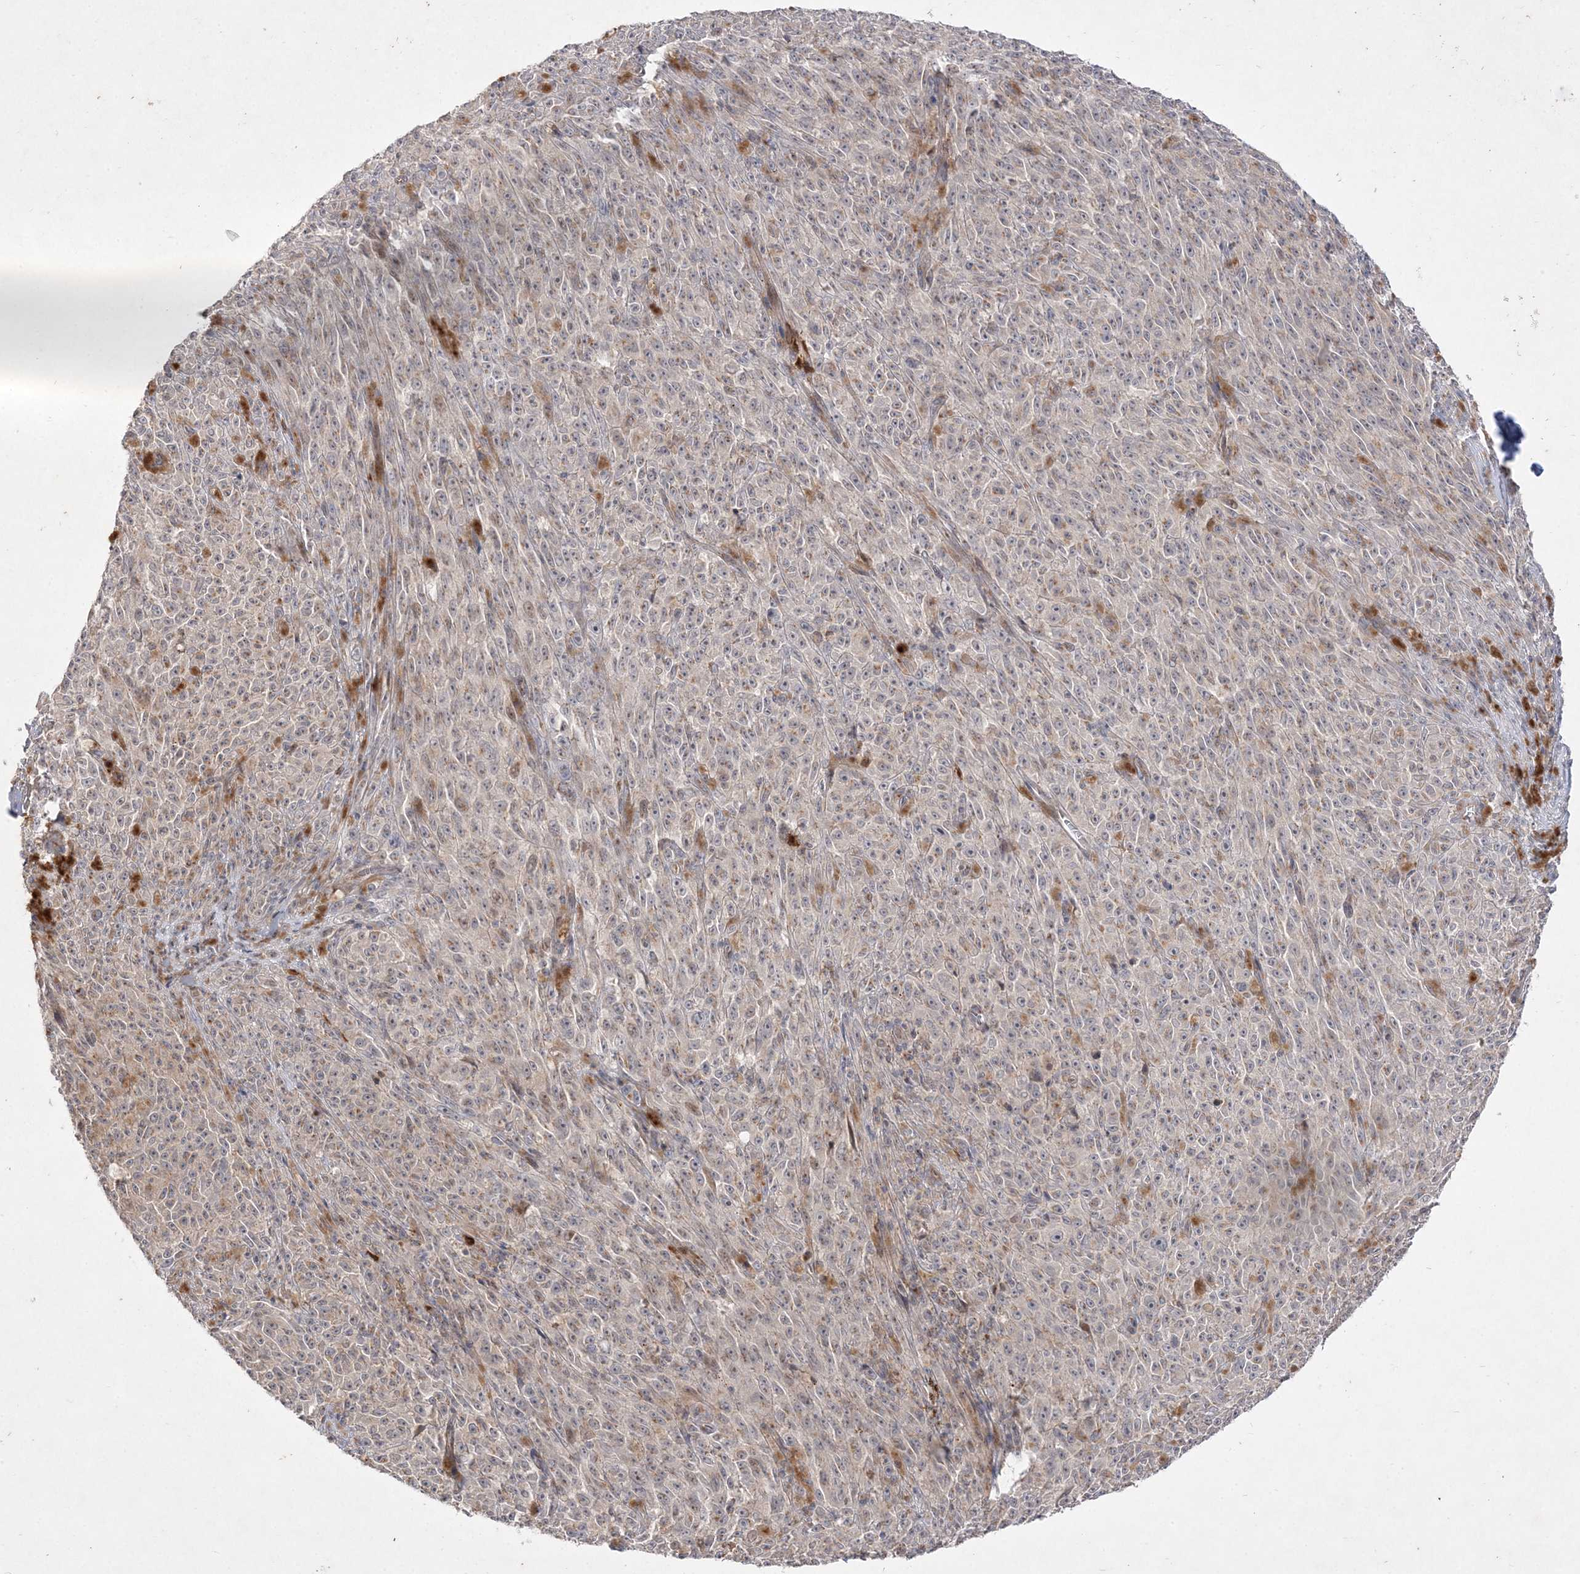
{"staining": {"intensity": "weak", "quantity": "<25%", "location": "cytoplasmic/membranous"}, "tissue": "melanoma", "cell_type": "Tumor cells", "image_type": "cancer", "snomed": [{"axis": "morphology", "description": "Malignant melanoma, NOS"}, {"axis": "topography", "description": "Skin"}], "caption": "A photomicrograph of human malignant melanoma is negative for staining in tumor cells. Nuclei are stained in blue.", "gene": "CLNK", "patient": {"sex": "female", "age": 82}}